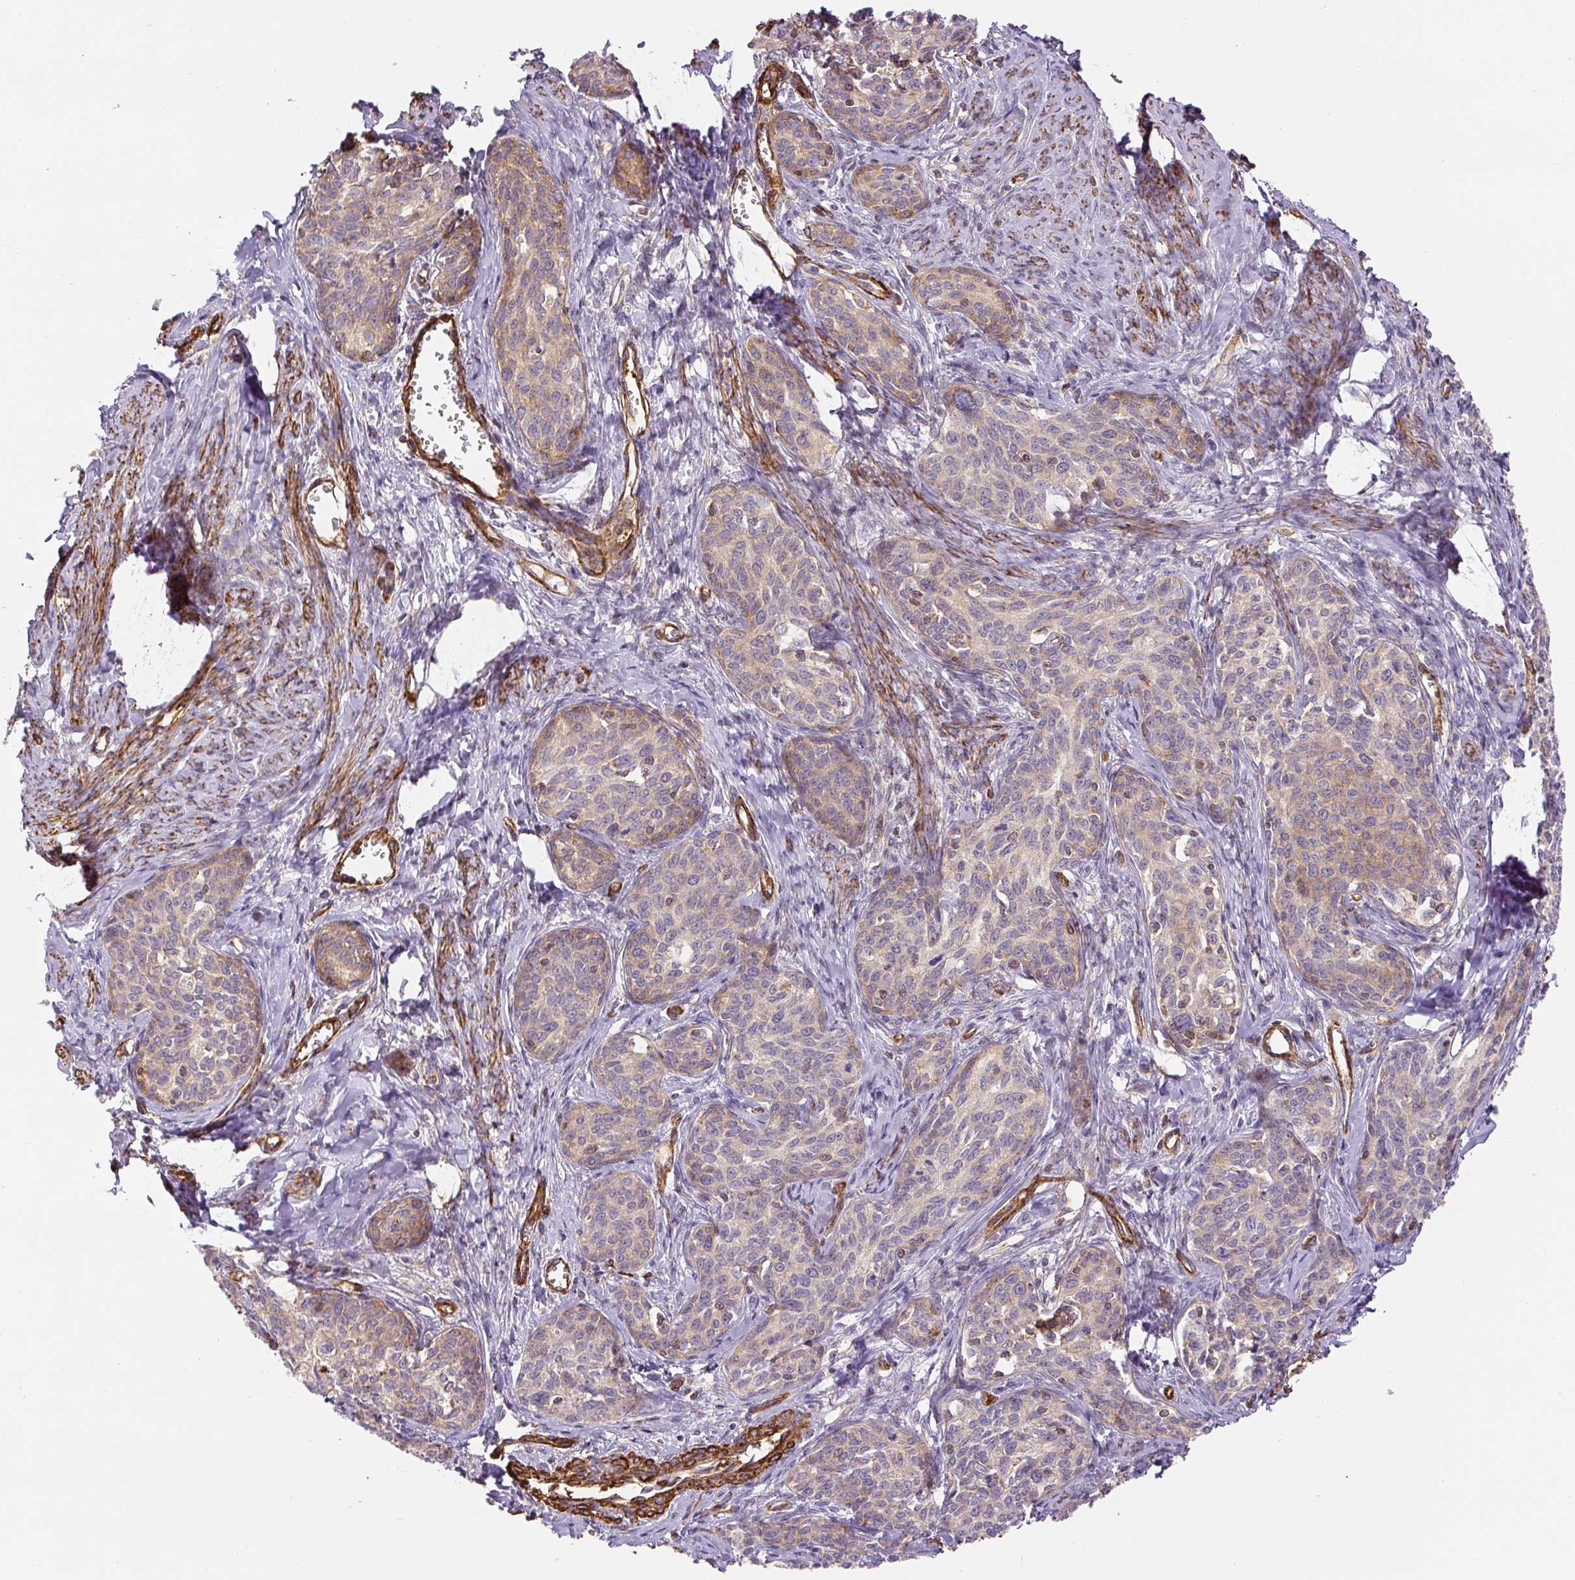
{"staining": {"intensity": "weak", "quantity": "25%-75%", "location": "cytoplasmic/membranous"}, "tissue": "cervical cancer", "cell_type": "Tumor cells", "image_type": "cancer", "snomed": [{"axis": "morphology", "description": "Squamous cell carcinoma, NOS"}, {"axis": "morphology", "description": "Adenocarcinoma, NOS"}, {"axis": "topography", "description": "Cervix"}], "caption": "Immunohistochemistry (DAB) staining of human cervical cancer exhibits weak cytoplasmic/membranous protein expression in about 25%-75% of tumor cells.", "gene": "MYL12A", "patient": {"sex": "female", "age": 52}}